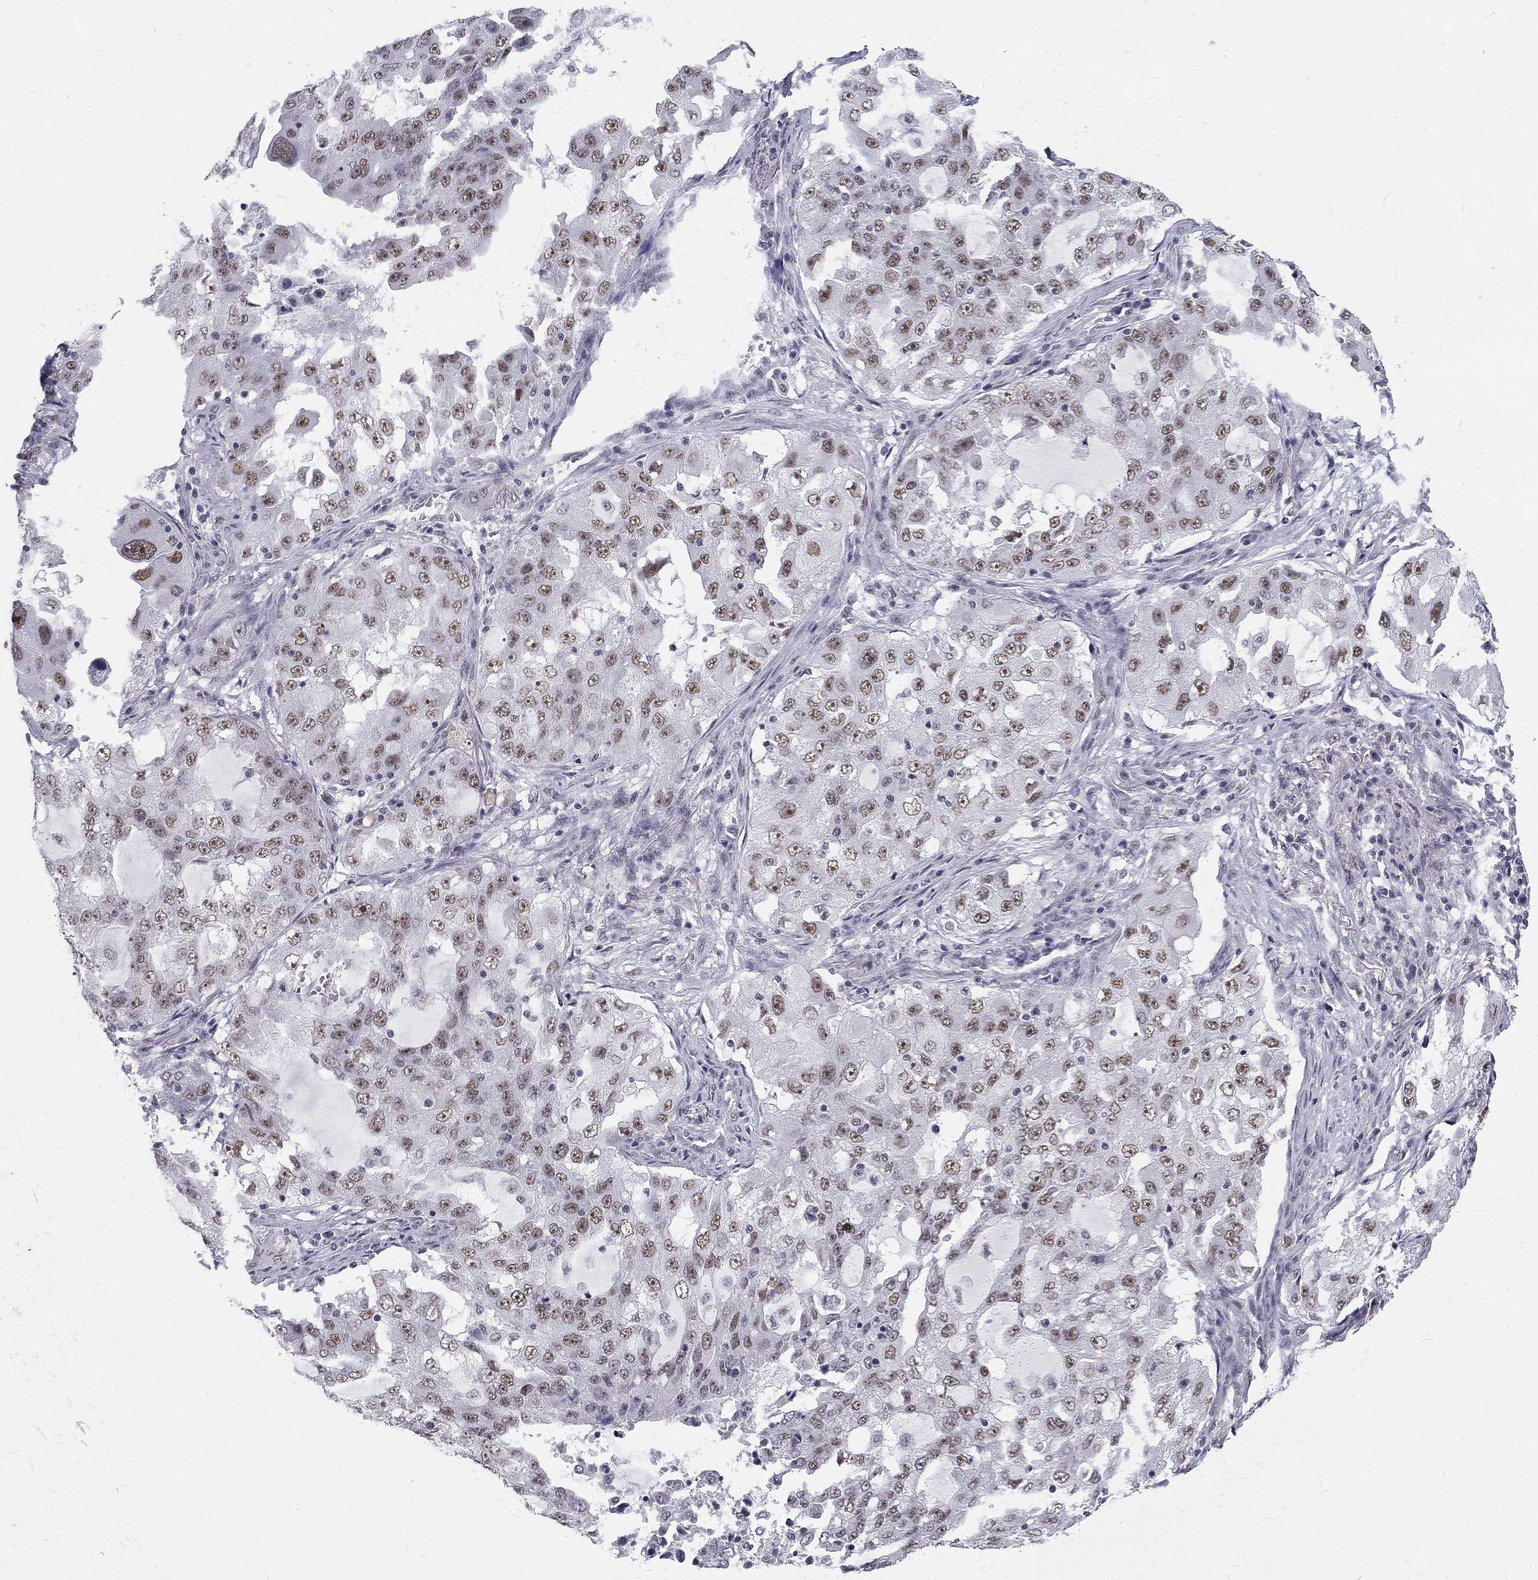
{"staining": {"intensity": "moderate", "quantity": "25%-75%", "location": "nuclear"}, "tissue": "lung cancer", "cell_type": "Tumor cells", "image_type": "cancer", "snomed": [{"axis": "morphology", "description": "Adenocarcinoma, NOS"}, {"axis": "topography", "description": "Lung"}], "caption": "Immunohistochemistry of adenocarcinoma (lung) demonstrates medium levels of moderate nuclear positivity in about 25%-75% of tumor cells.", "gene": "SNORC", "patient": {"sex": "female", "age": 61}}